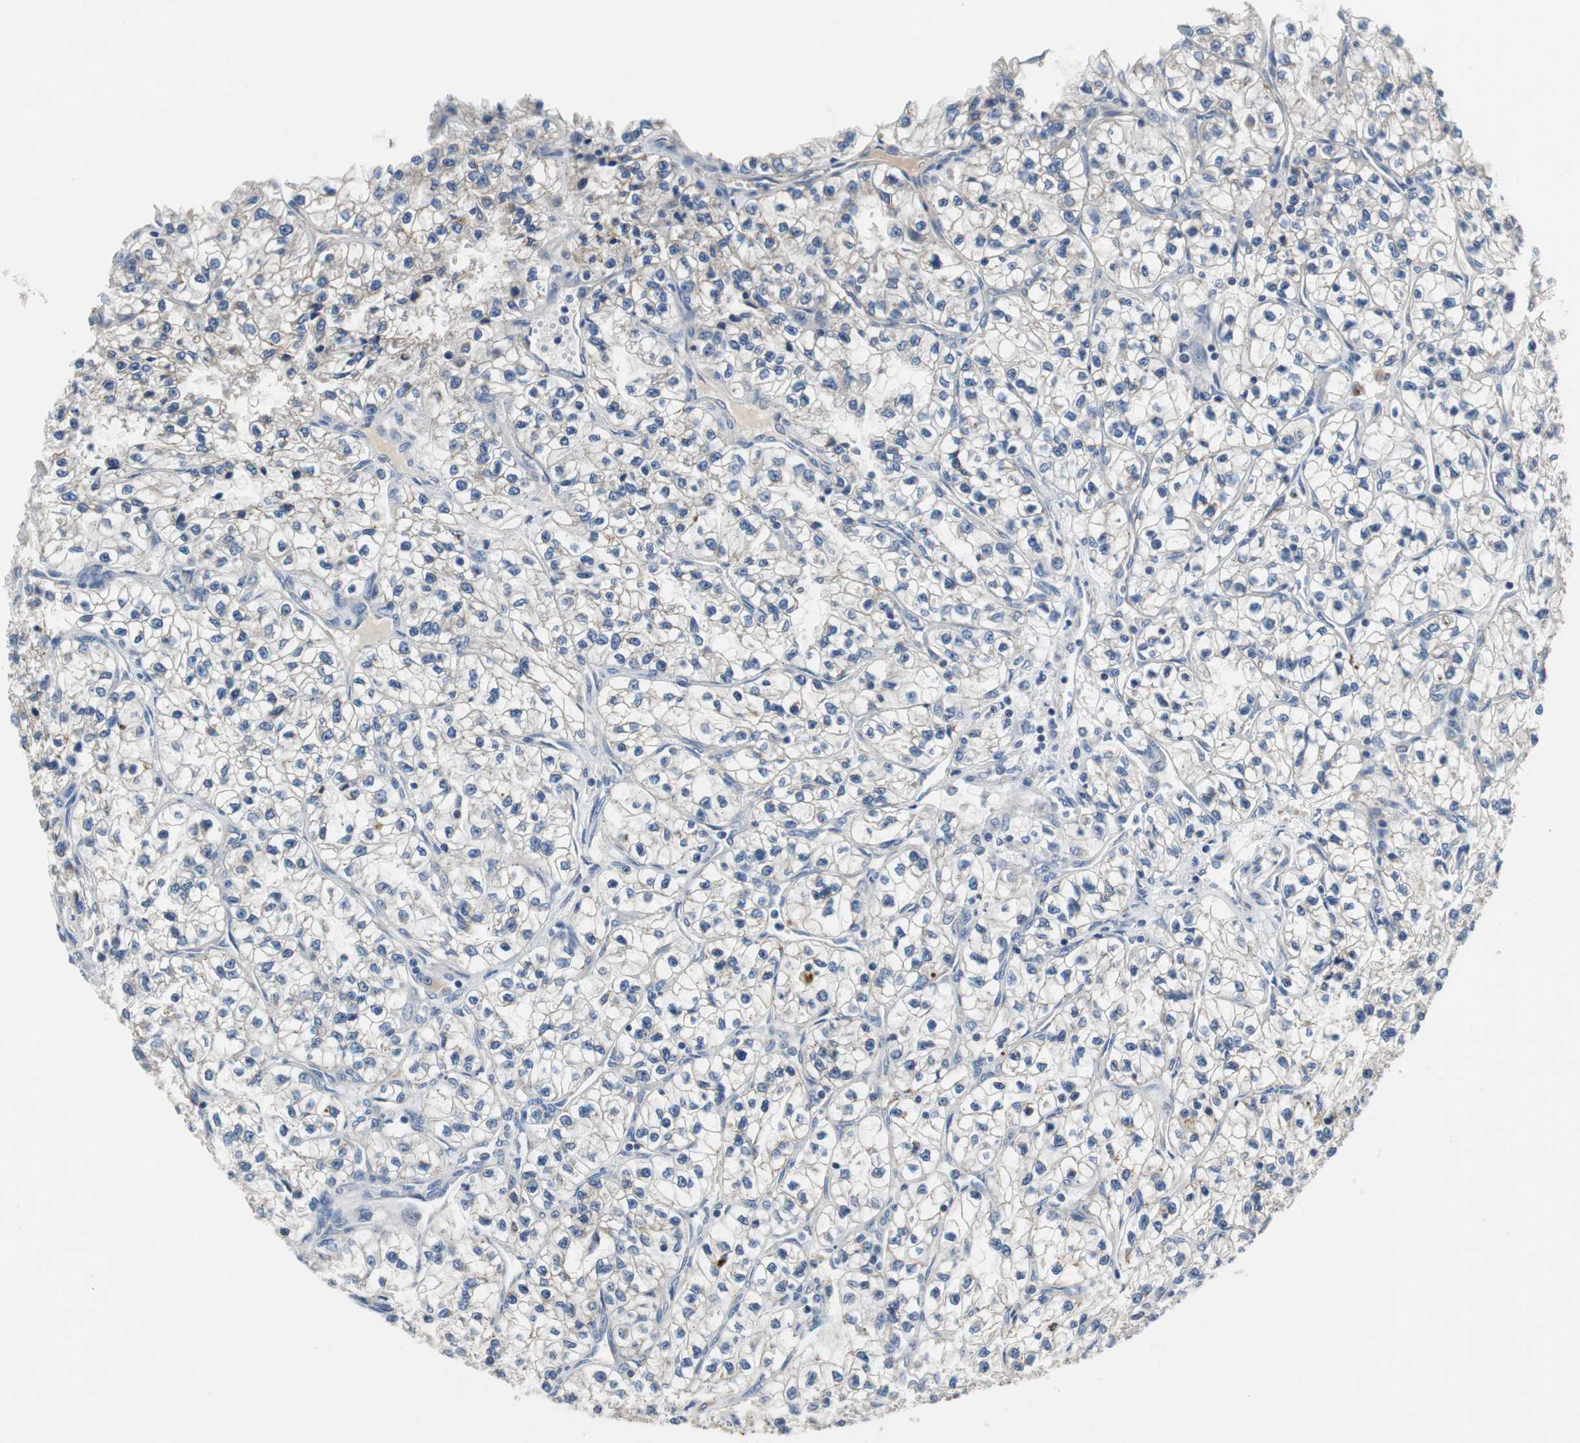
{"staining": {"intensity": "weak", "quantity": "<25%", "location": "cytoplasmic/membranous"}, "tissue": "renal cancer", "cell_type": "Tumor cells", "image_type": "cancer", "snomed": [{"axis": "morphology", "description": "Adenocarcinoma, NOS"}, {"axis": "topography", "description": "Kidney"}], "caption": "DAB immunohistochemical staining of human renal cancer reveals no significant expression in tumor cells. (DAB immunohistochemistry with hematoxylin counter stain).", "gene": "NLGN1", "patient": {"sex": "female", "age": 57}}